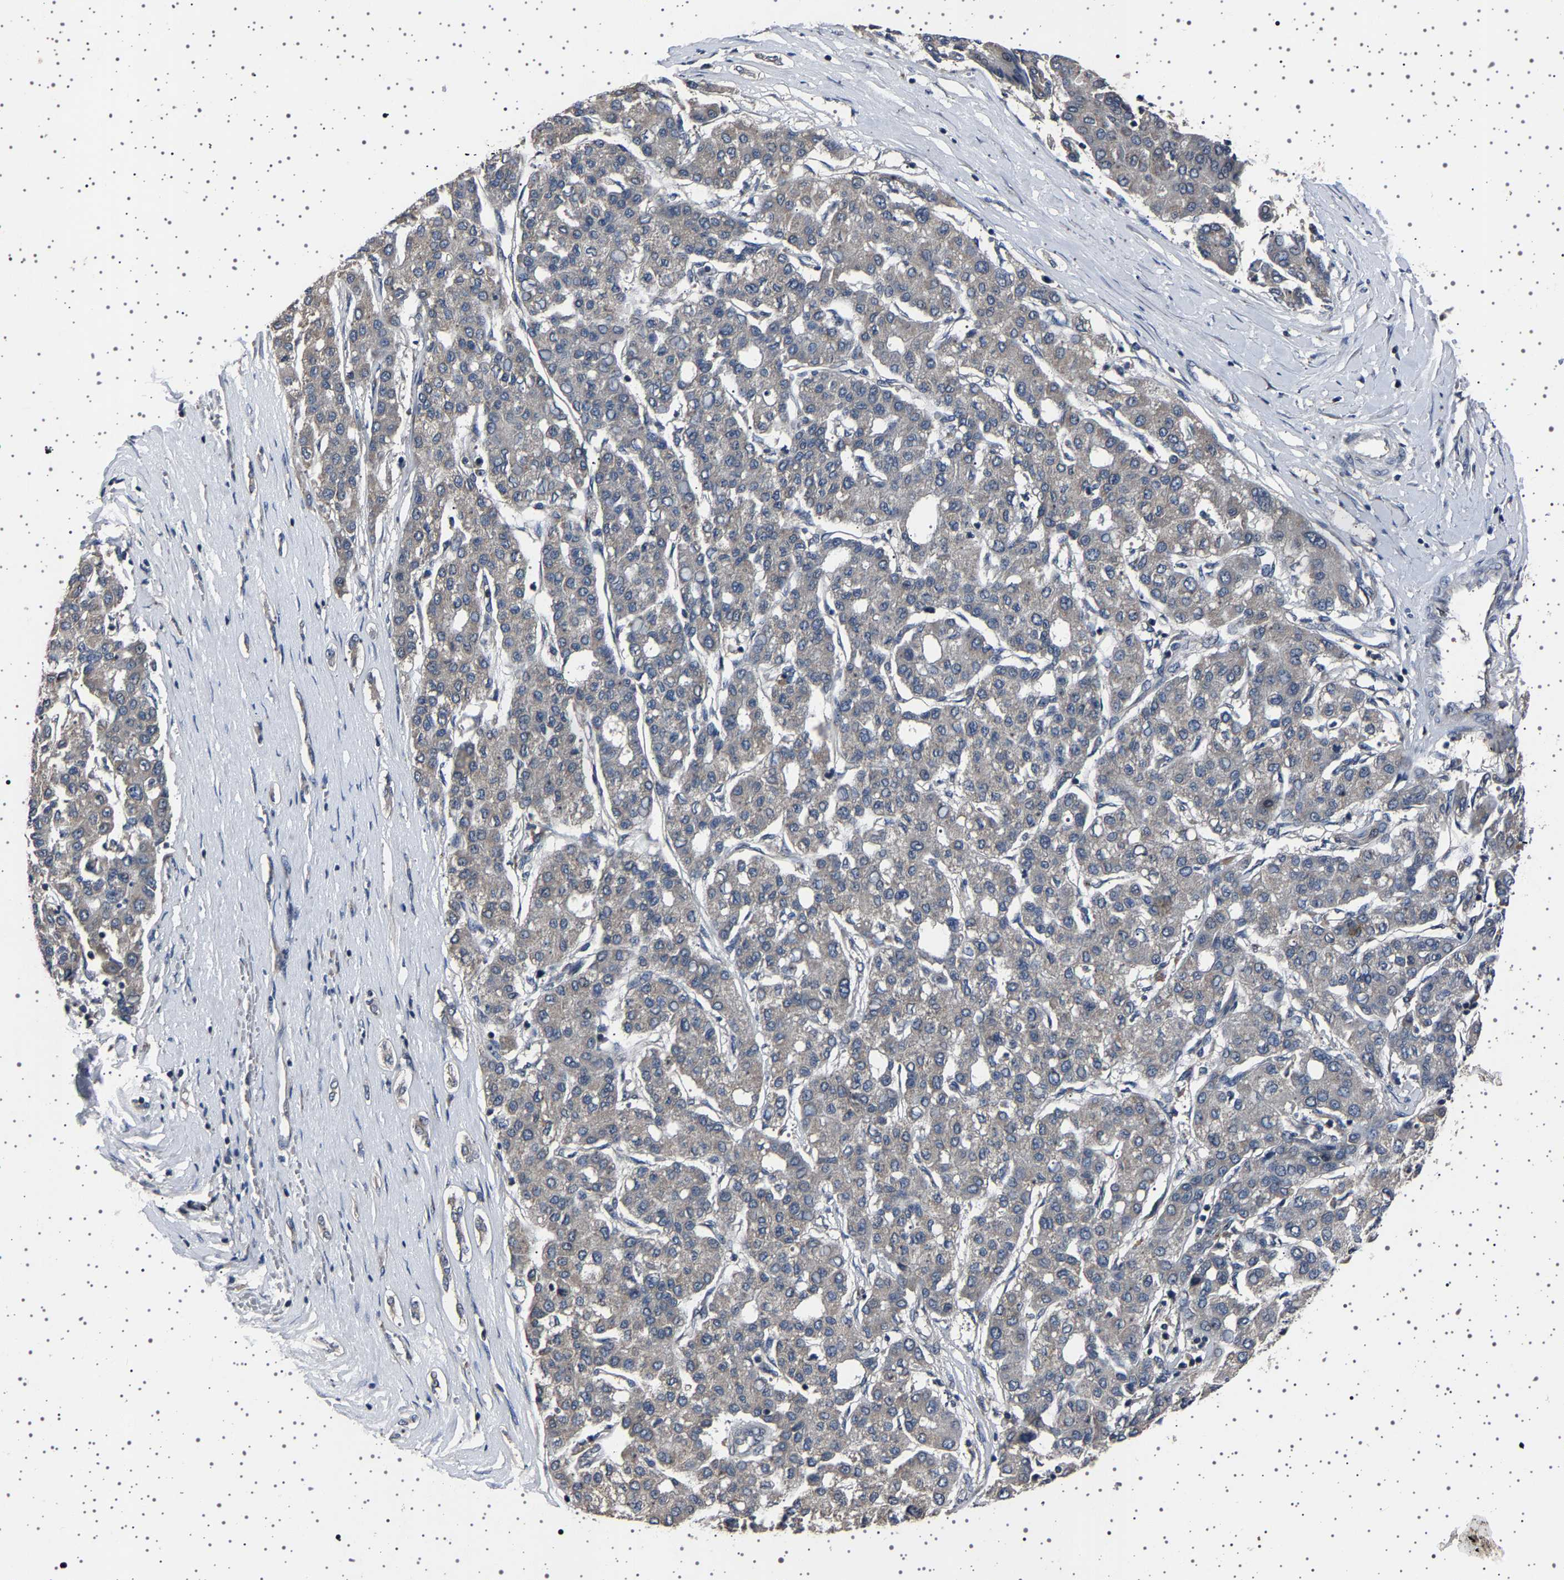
{"staining": {"intensity": "weak", "quantity": "<25%", "location": "cytoplasmic/membranous"}, "tissue": "liver cancer", "cell_type": "Tumor cells", "image_type": "cancer", "snomed": [{"axis": "morphology", "description": "Carcinoma, Hepatocellular, NOS"}, {"axis": "topography", "description": "Liver"}], "caption": "Tumor cells show no significant protein positivity in liver hepatocellular carcinoma. (DAB immunohistochemistry visualized using brightfield microscopy, high magnification).", "gene": "NCKAP1", "patient": {"sex": "male", "age": 65}}